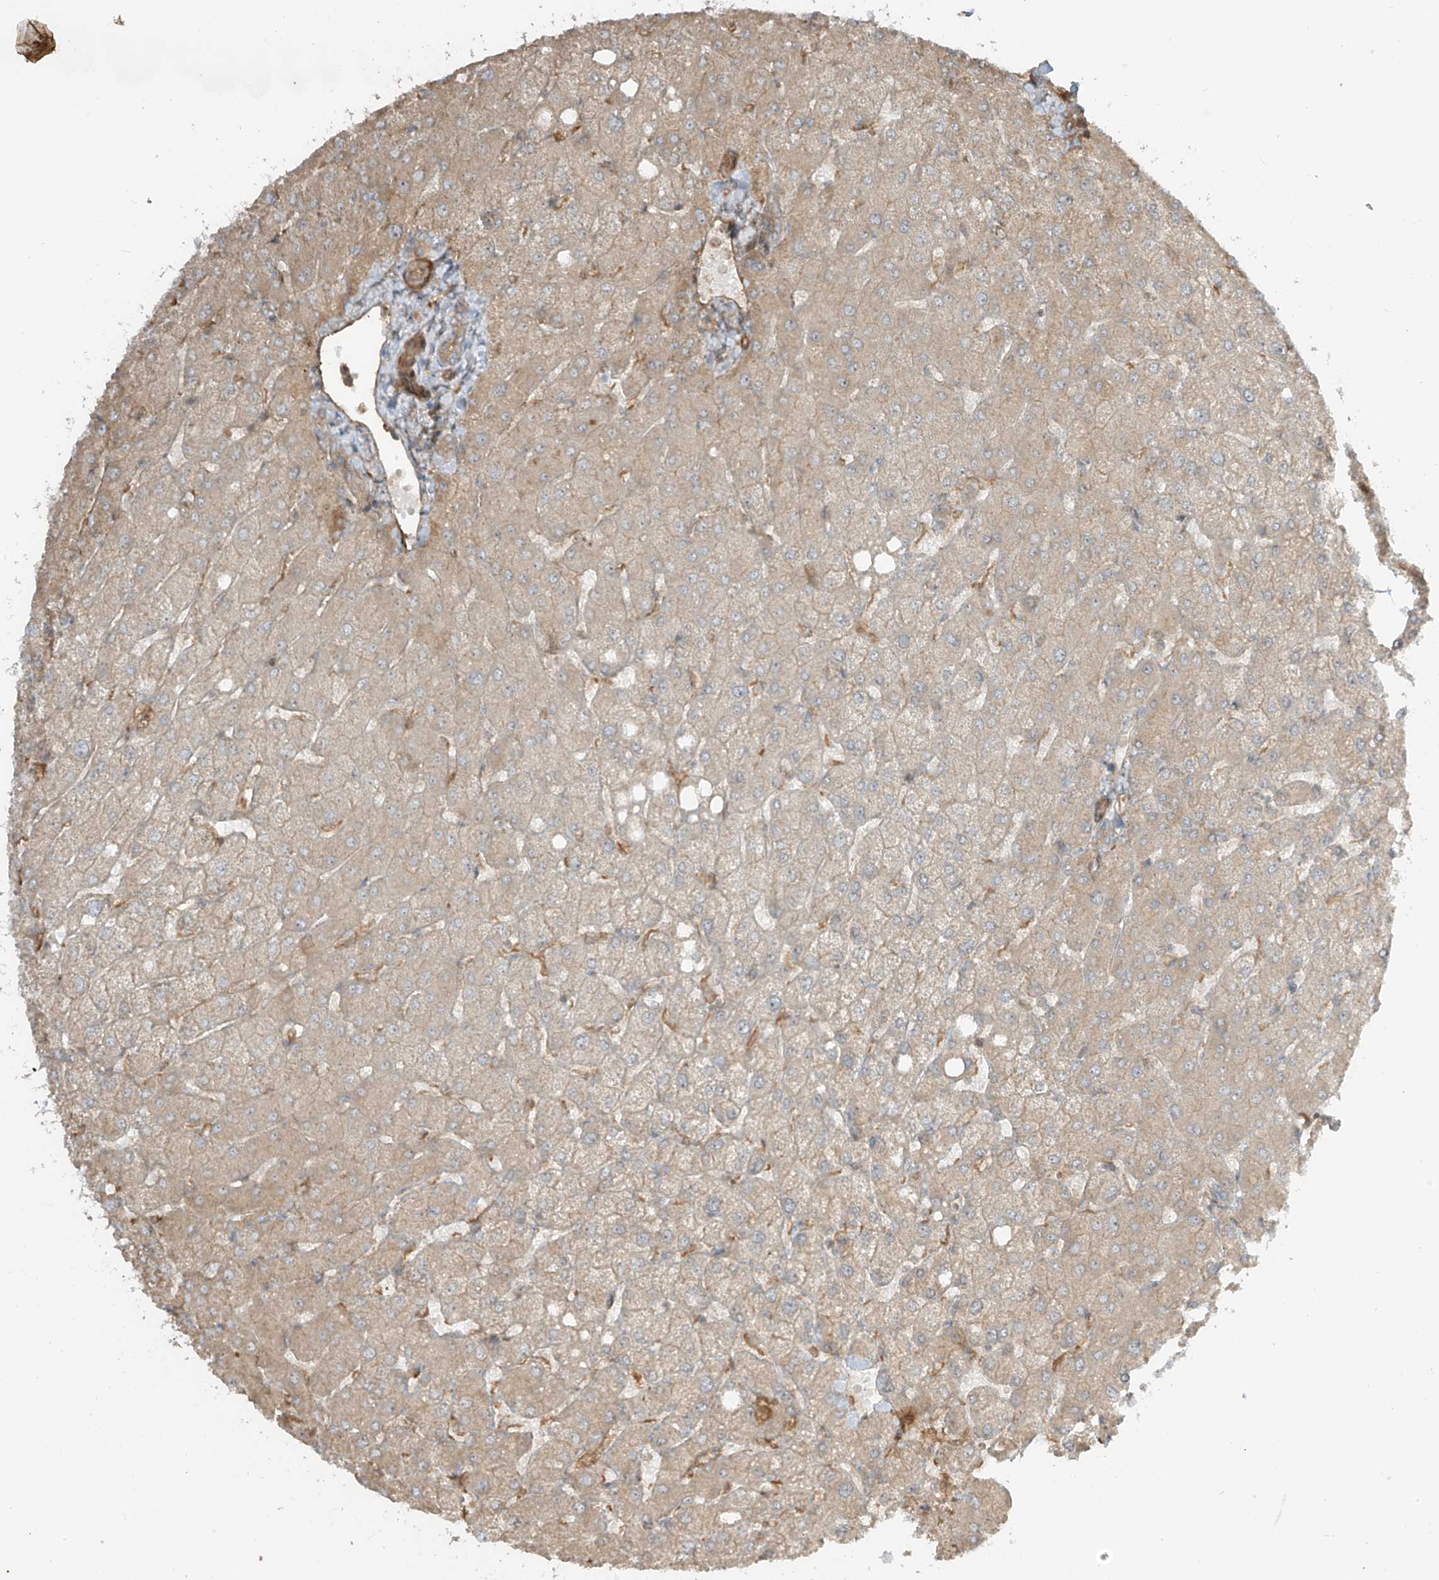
{"staining": {"intensity": "moderate", "quantity": "<25%", "location": "cytoplasmic/membranous"}, "tissue": "liver", "cell_type": "Cholangiocytes", "image_type": "normal", "snomed": [{"axis": "morphology", "description": "Normal tissue, NOS"}, {"axis": "topography", "description": "Liver"}], "caption": "The immunohistochemical stain labels moderate cytoplasmic/membranous expression in cholangiocytes of benign liver.", "gene": "ENTR1", "patient": {"sex": "female", "age": 54}}